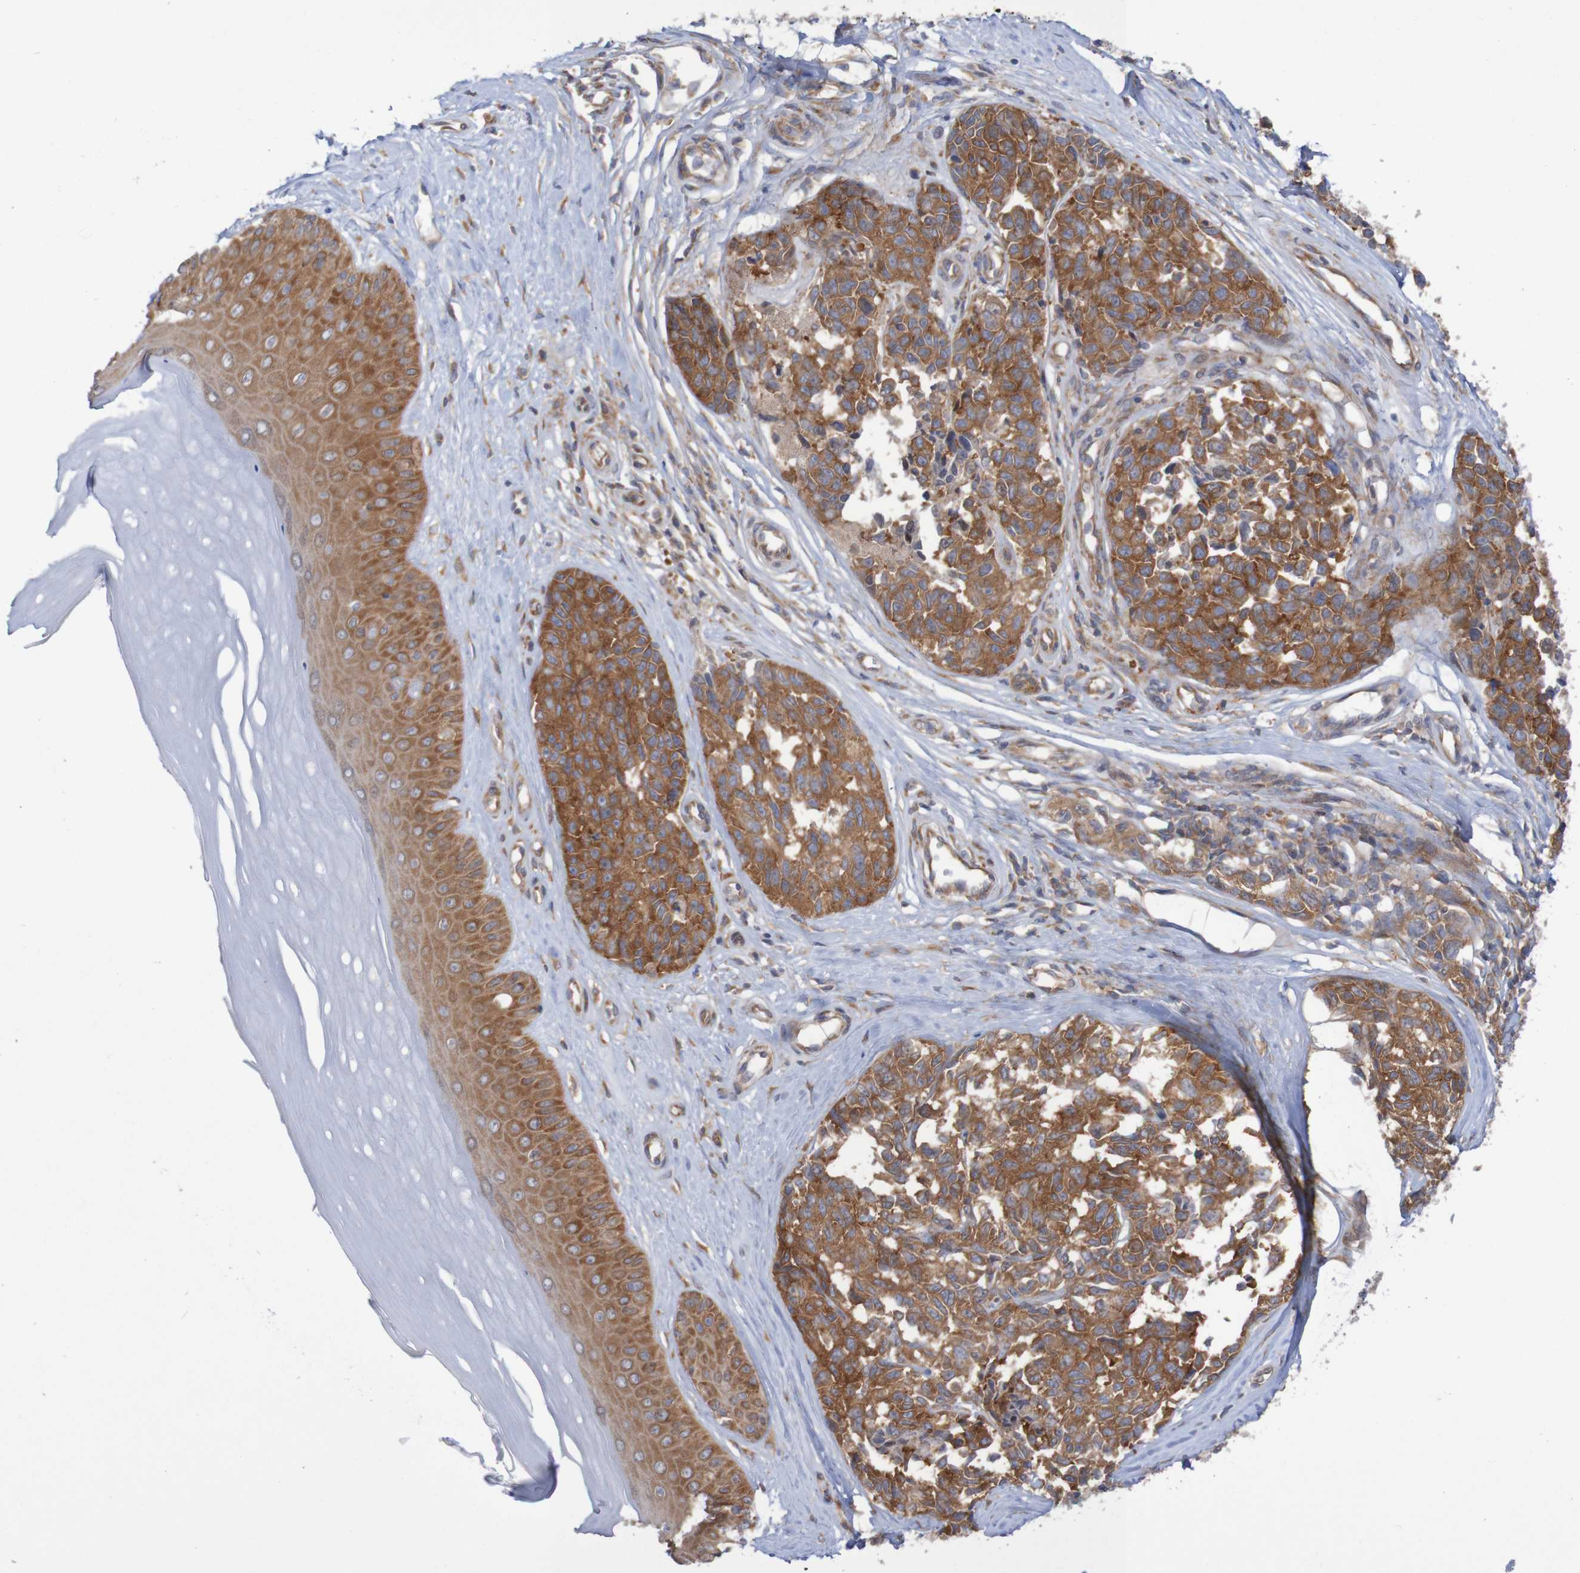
{"staining": {"intensity": "strong", "quantity": ">75%", "location": "cytoplasmic/membranous"}, "tissue": "melanoma", "cell_type": "Tumor cells", "image_type": "cancer", "snomed": [{"axis": "morphology", "description": "Malignant melanoma, NOS"}, {"axis": "topography", "description": "Skin"}], "caption": "Immunohistochemical staining of malignant melanoma shows high levels of strong cytoplasmic/membranous staining in approximately >75% of tumor cells.", "gene": "LRRC47", "patient": {"sex": "female", "age": 64}}